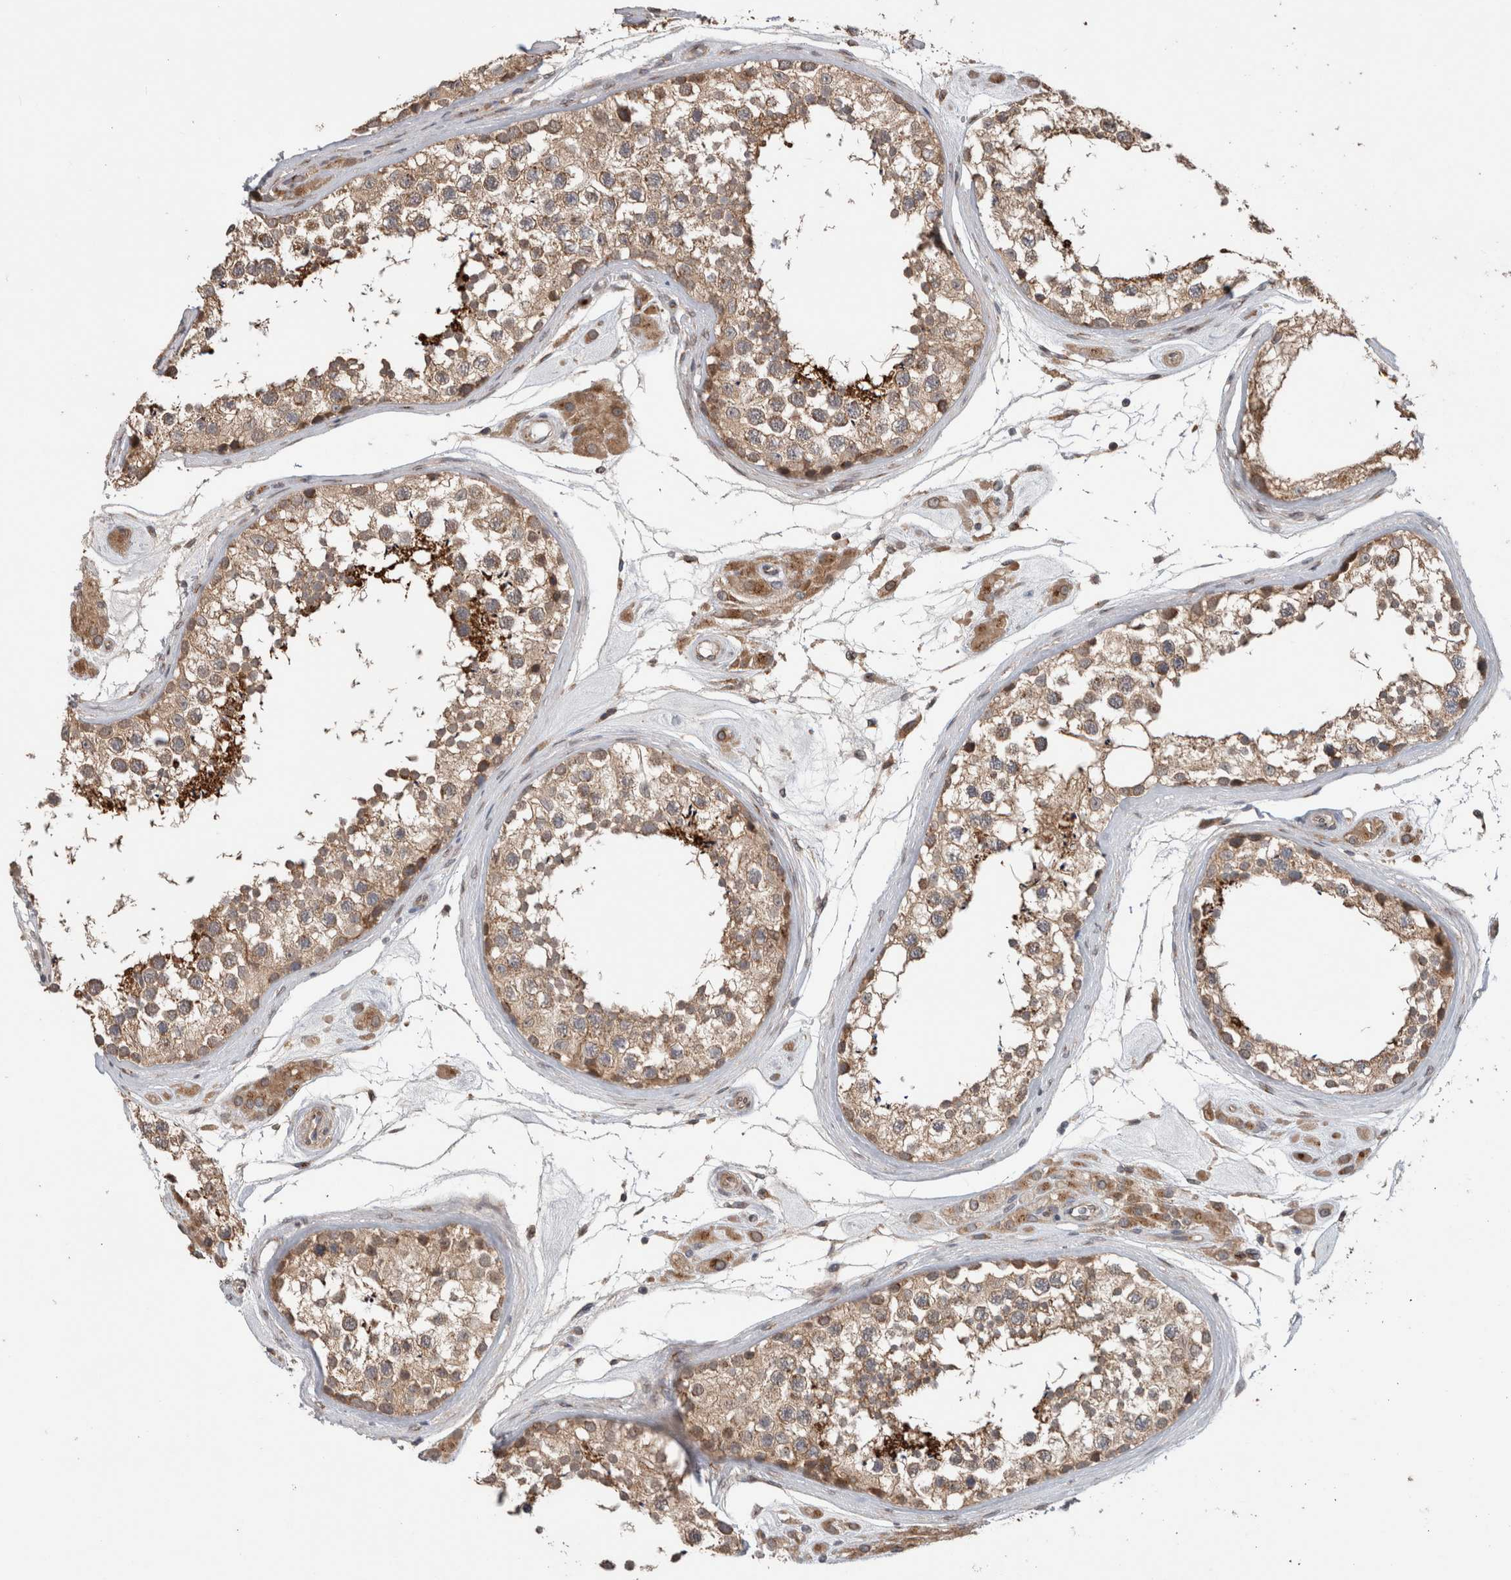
{"staining": {"intensity": "moderate", "quantity": ">75%", "location": "cytoplasmic/membranous"}, "tissue": "testis", "cell_type": "Cells in seminiferous ducts", "image_type": "normal", "snomed": [{"axis": "morphology", "description": "Normal tissue, NOS"}, {"axis": "topography", "description": "Testis"}], "caption": "Human testis stained with a brown dye reveals moderate cytoplasmic/membranous positive staining in approximately >75% of cells in seminiferous ducts.", "gene": "TRIM5", "patient": {"sex": "male", "age": 46}}